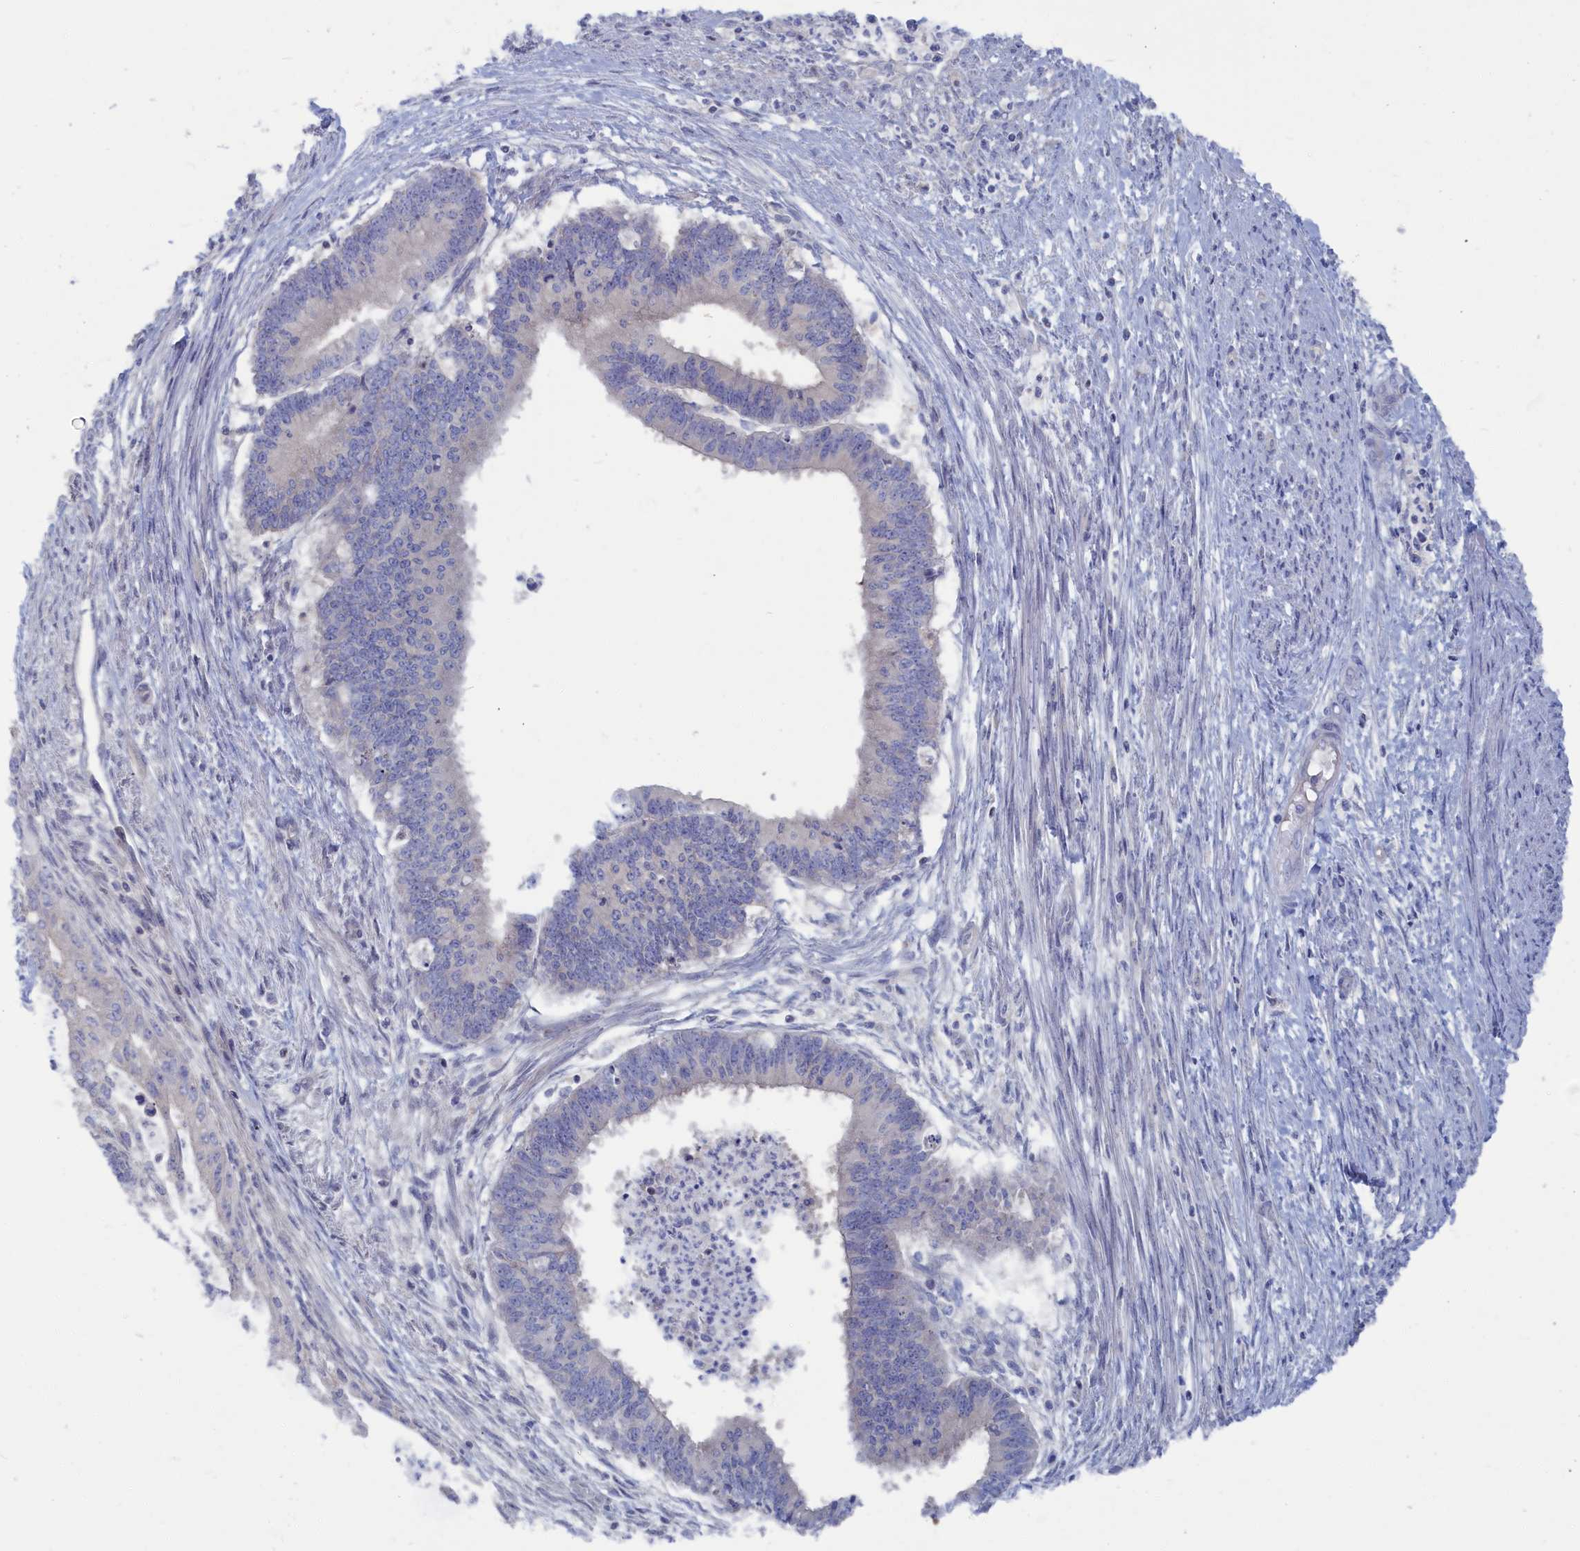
{"staining": {"intensity": "negative", "quantity": "none", "location": "none"}, "tissue": "endometrial cancer", "cell_type": "Tumor cells", "image_type": "cancer", "snomed": [{"axis": "morphology", "description": "Adenocarcinoma, NOS"}, {"axis": "topography", "description": "Endometrium"}], "caption": "IHC photomicrograph of endometrial adenocarcinoma stained for a protein (brown), which reveals no staining in tumor cells.", "gene": "CEND1", "patient": {"sex": "female", "age": 73}}